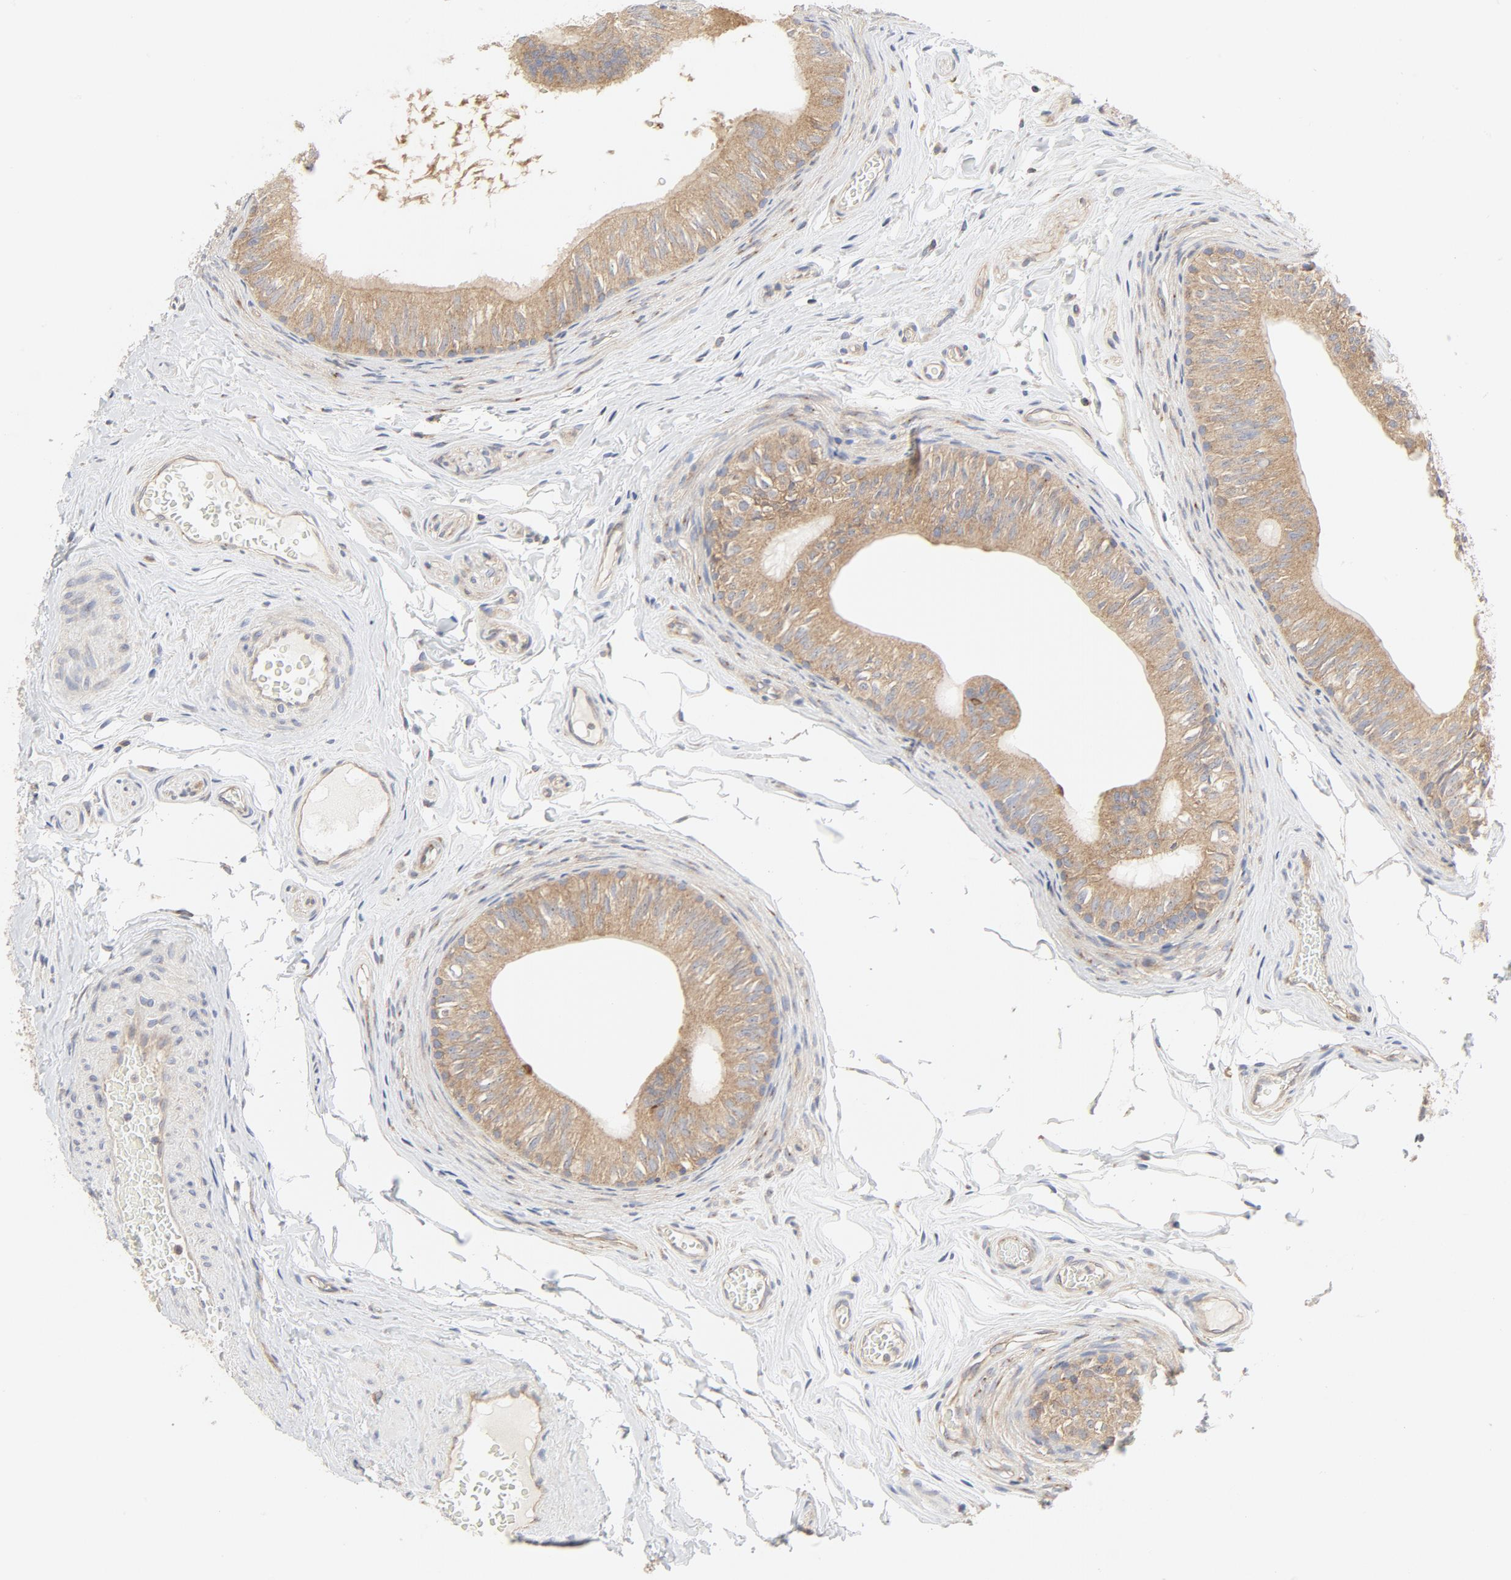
{"staining": {"intensity": "moderate", "quantity": ">75%", "location": "cytoplasmic/membranous"}, "tissue": "epididymis", "cell_type": "Glandular cells", "image_type": "normal", "snomed": [{"axis": "morphology", "description": "Normal tissue, NOS"}, {"axis": "topography", "description": "Testis"}, {"axis": "topography", "description": "Epididymis"}], "caption": "Immunohistochemistry histopathology image of normal epididymis: epididymis stained using IHC shows medium levels of moderate protein expression localized specifically in the cytoplasmic/membranous of glandular cells, appearing as a cytoplasmic/membranous brown color.", "gene": "RABEP1", "patient": {"sex": "male", "age": 36}}